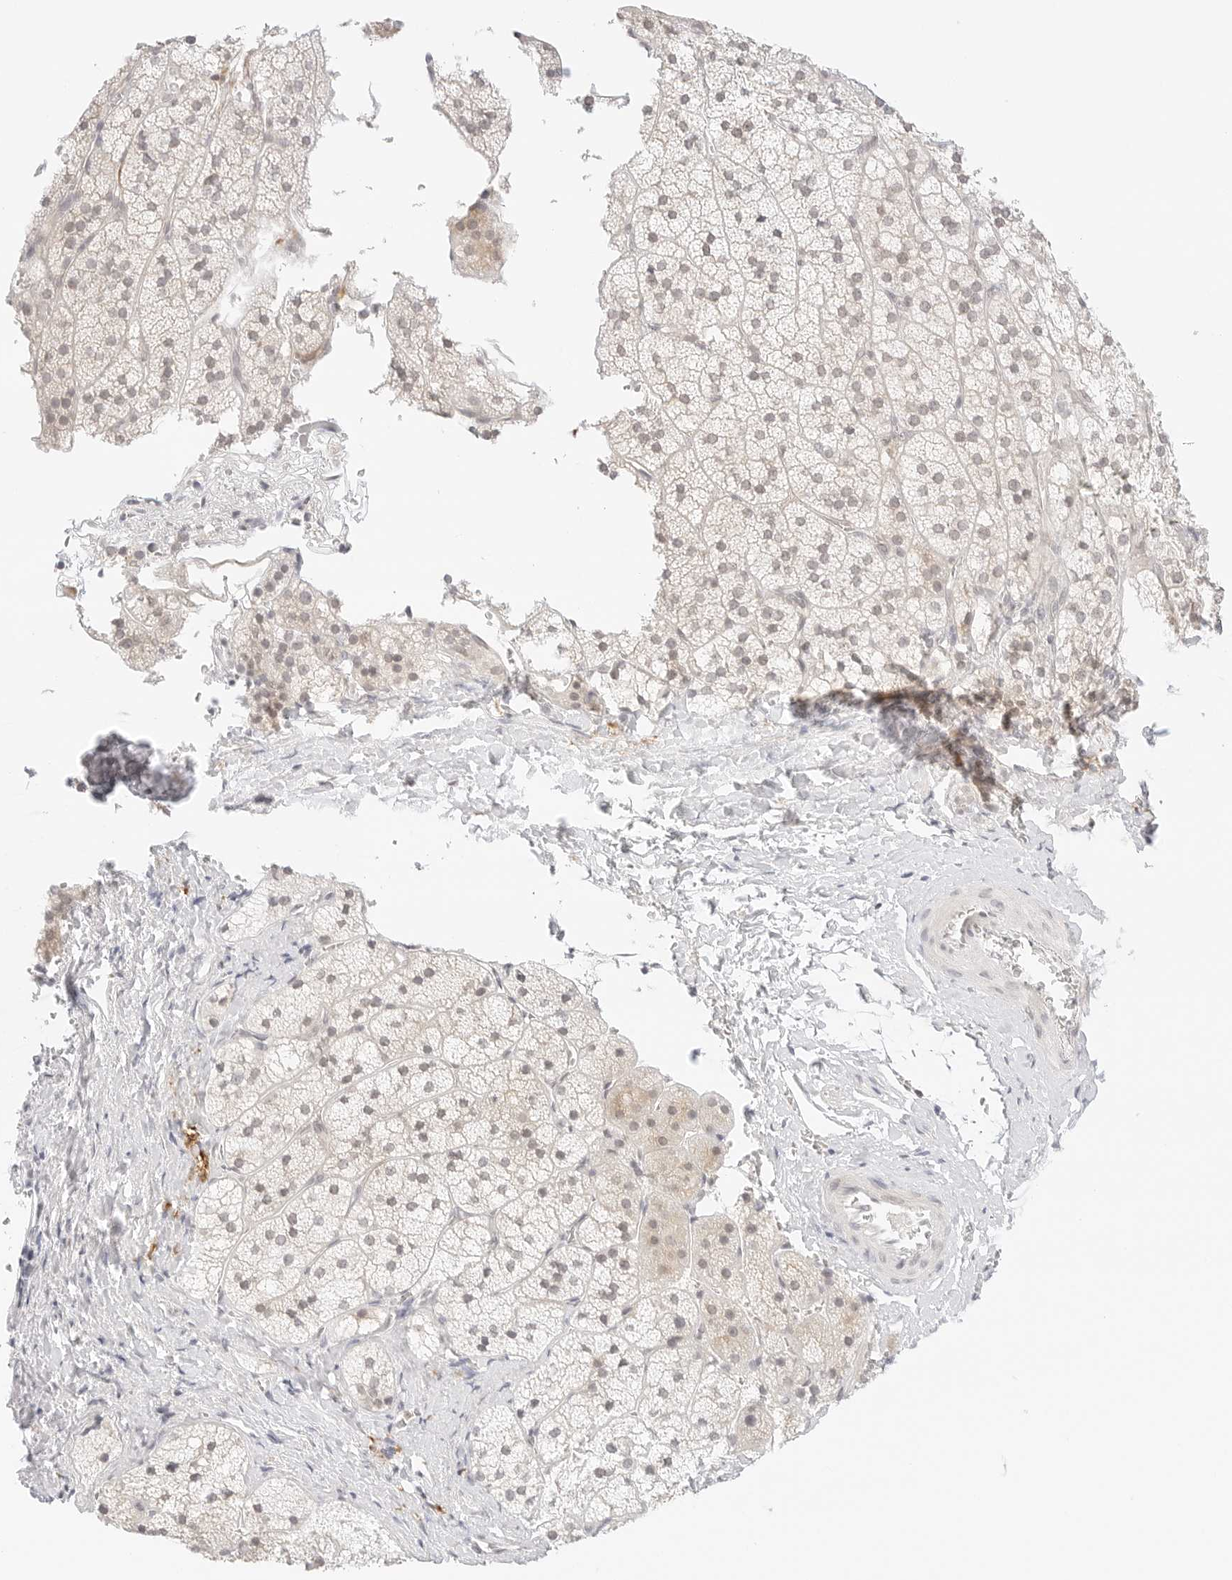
{"staining": {"intensity": "moderate", "quantity": "<25%", "location": "cytoplasmic/membranous"}, "tissue": "adrenal gland", "cell_type": "Glandular cells", "image_type": "normal", "snomed": [{"axis": "morphology", "description": "Normal tissue, NOS"}, {"axis": "topography", "description": "Adrenal gland"}], "caption": "A brown stain labels moderate cytoplasmic/membranous positivity of a protein in glandular cells of normal adrenal gland.", "gene": "GNAS", "patient": {"sex": "female", "age": 44}}